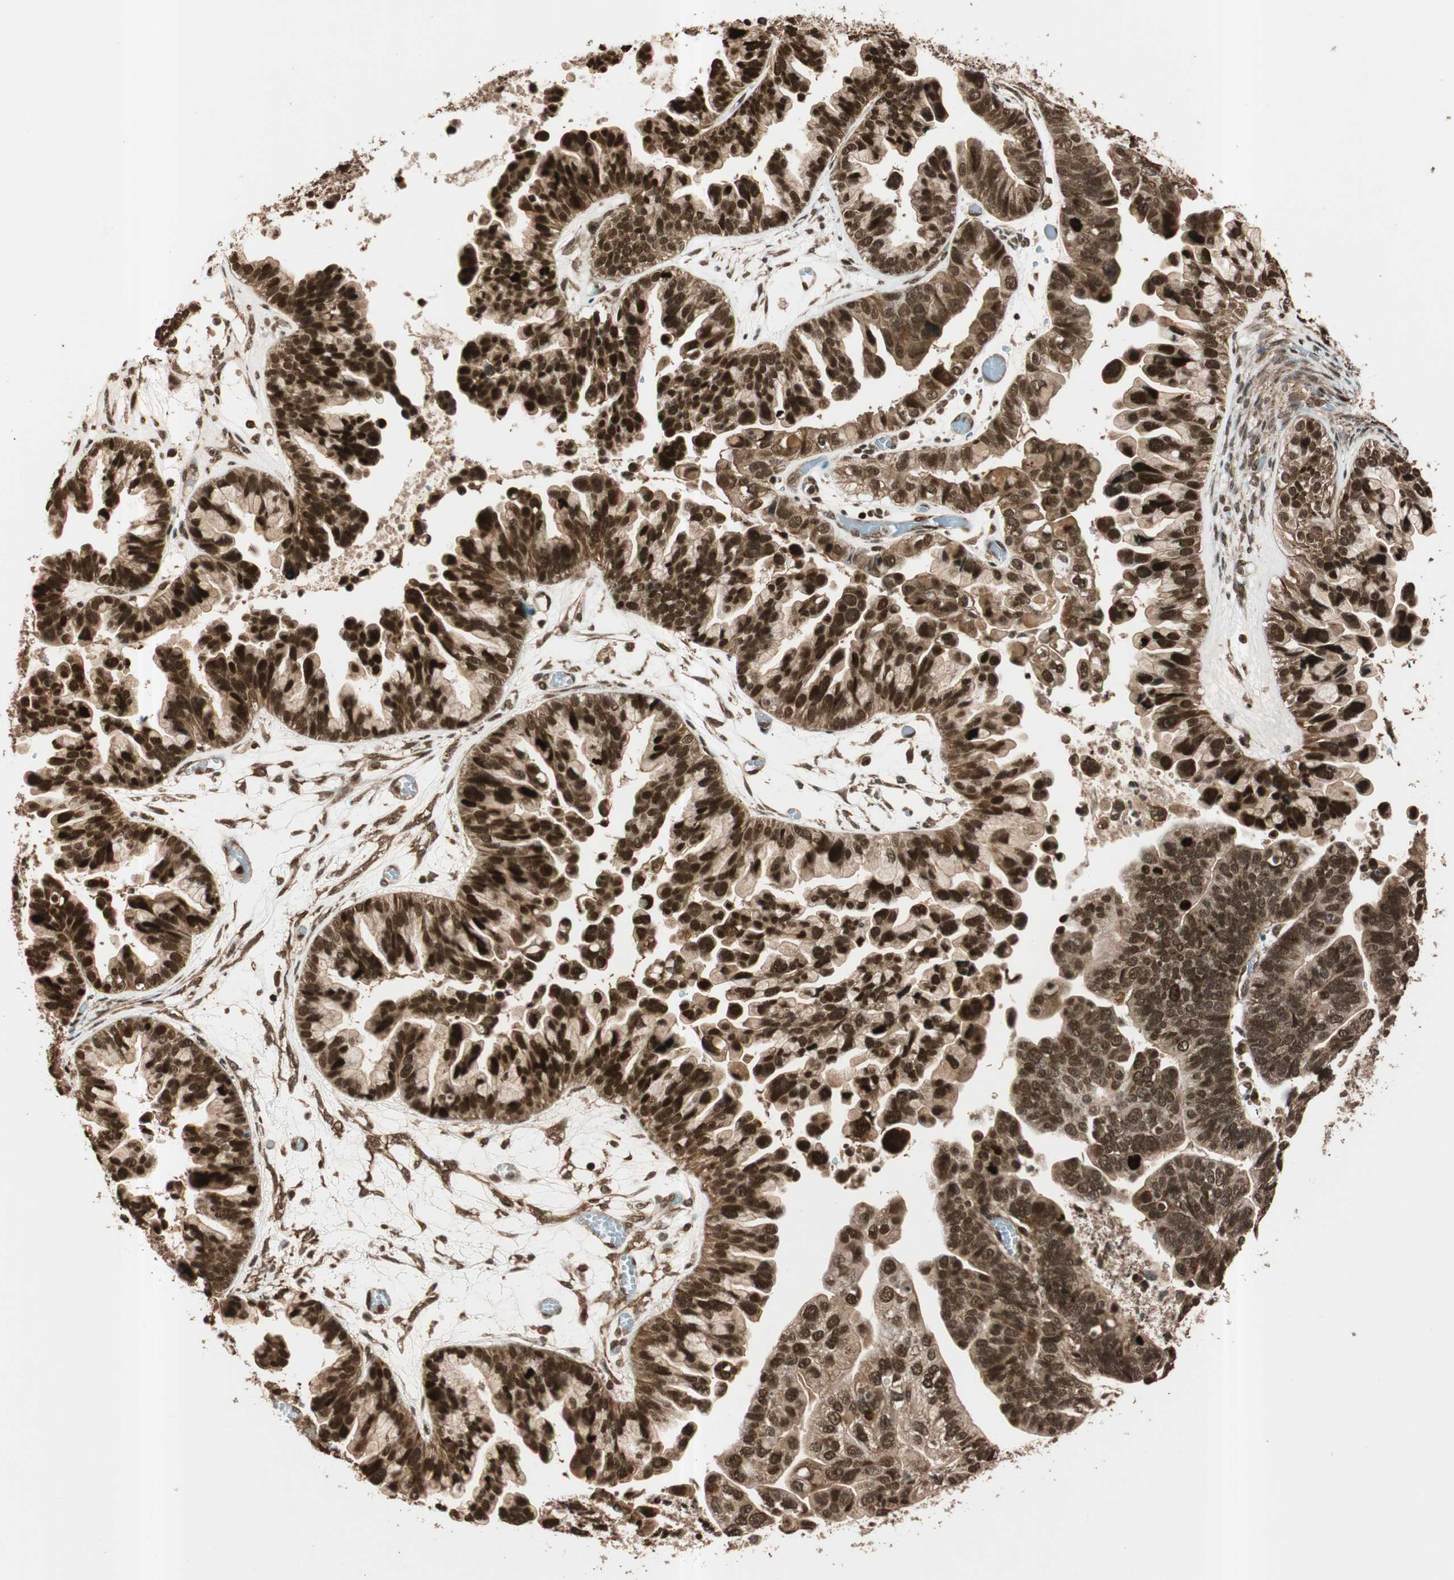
{"staining": {"intensity": "strong", "quantity": ">75%", "location": "cytoplasmic/membranous,nuclear"}, "tissue": "ovarian cancer", "cell_type": "Tumor cells", "image_type": "cancer", "snomed": [{"axis": "morphology", "description": "Cystadenocarcinoma, serous, NOS"}, {"axis": "topography", "description": "Ovary"}], "caption": "Ovarian cancer was stained to show a protein in brown. There is high levels of strong cytoplasmic/membranous and nuclear positivity in approximately >75% of tumor cells.", "gene": "ALKBH5", "patient": {"sex": "female", "age": 56}}